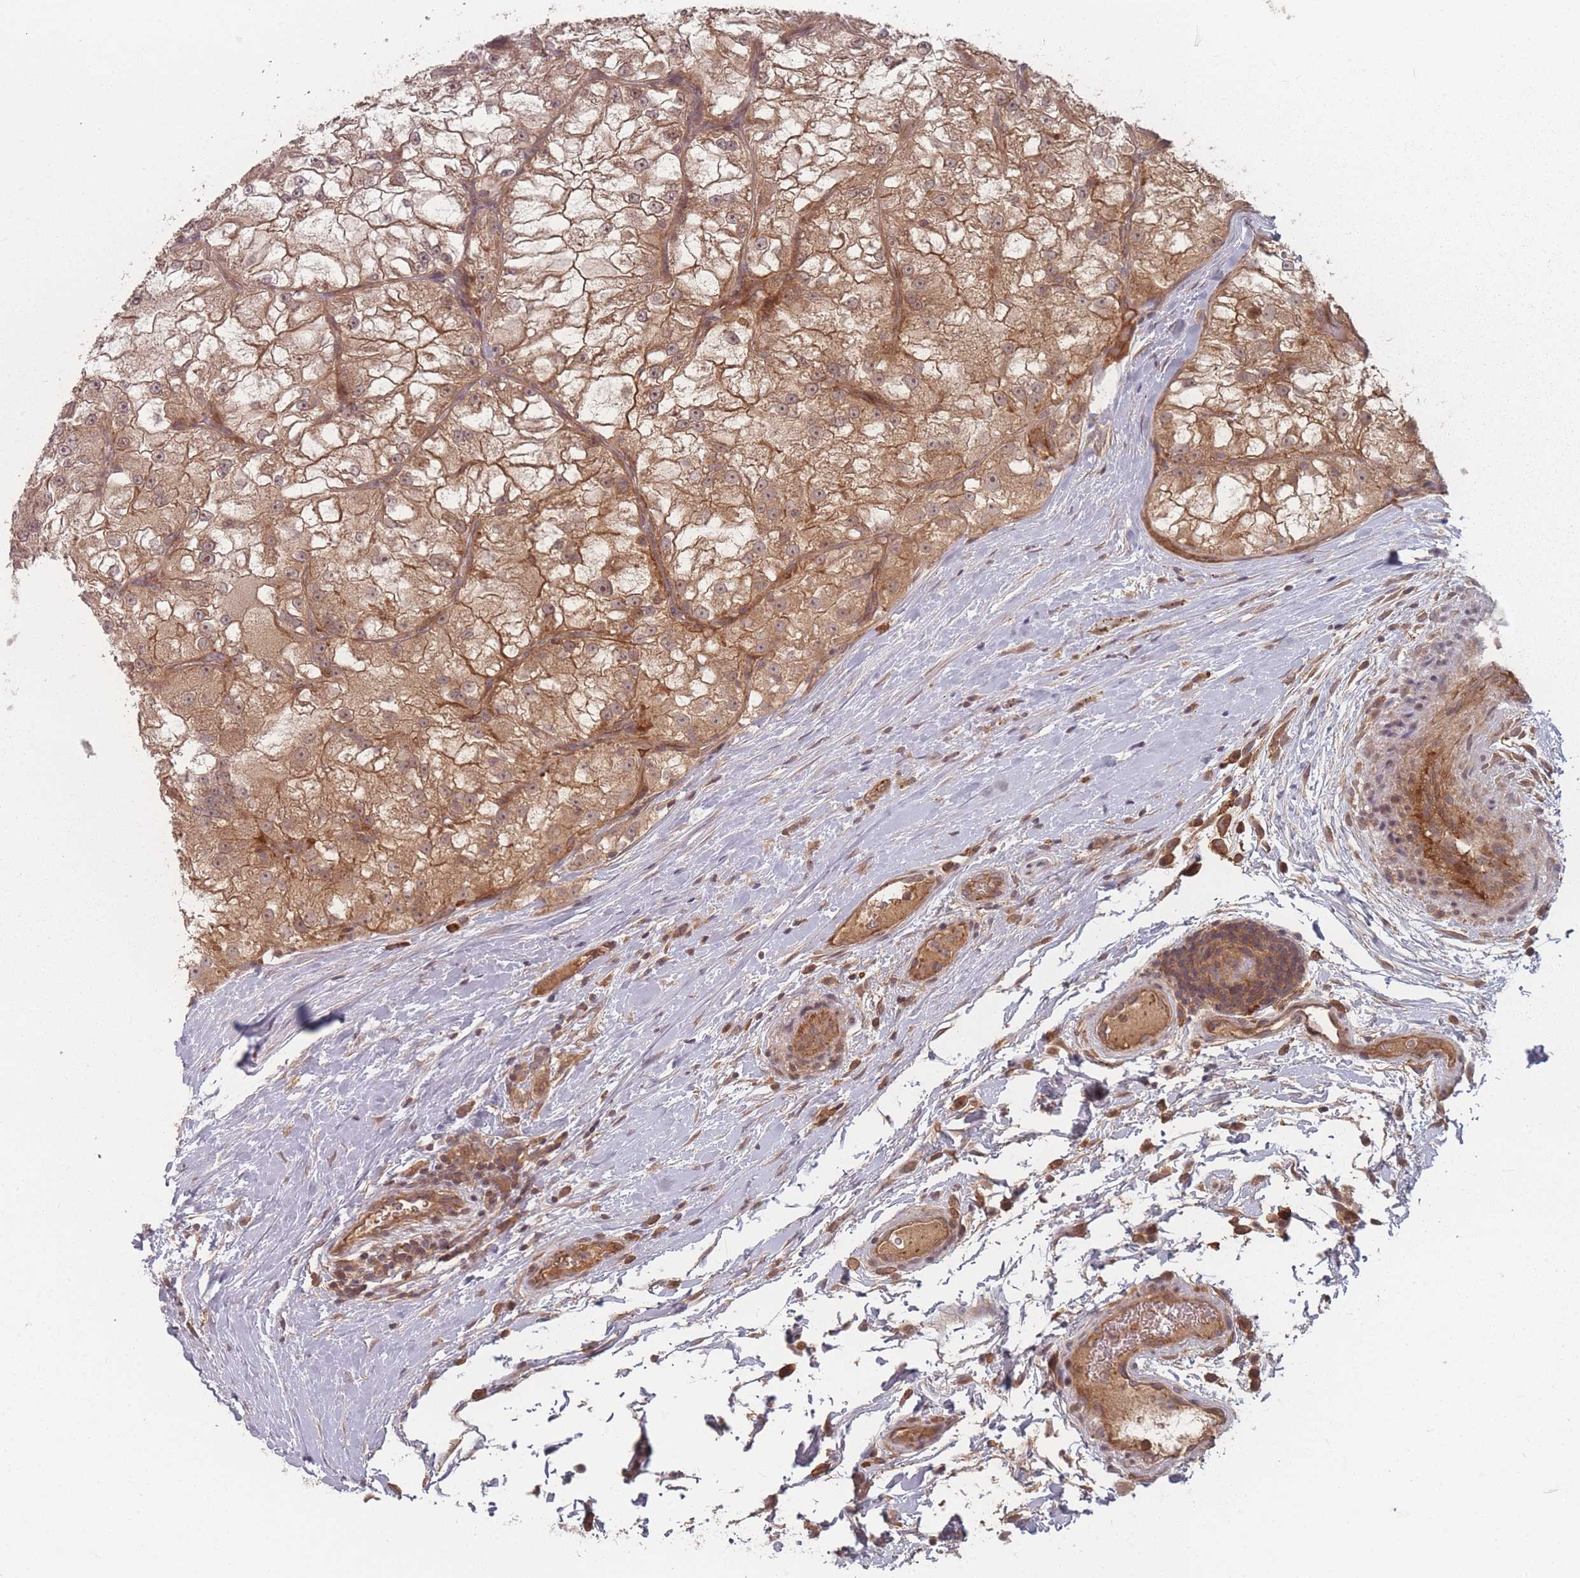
{"staining": {"intensity": "moderate", "quantity": ">75%", "location": "cytoplasmic/membranous"}, "tissue": "renal cancer", "cell_type": "Tumor cells", "image_type": "cancer", "snomed": [{"axis": "morphology", "description": "Adenocarcinoma, NOS"}, {"axis": "topography", "description": "Kidney"}], "caption": "The photomicrograph exhibits immunohistochemical staining of renal cancer. There is moderate cytoplasmic/membranous expression is appreciated in approximately >75% of tumor cells.", "gene": "HAGH", "patient": {"sex": "female", "age": 72}}